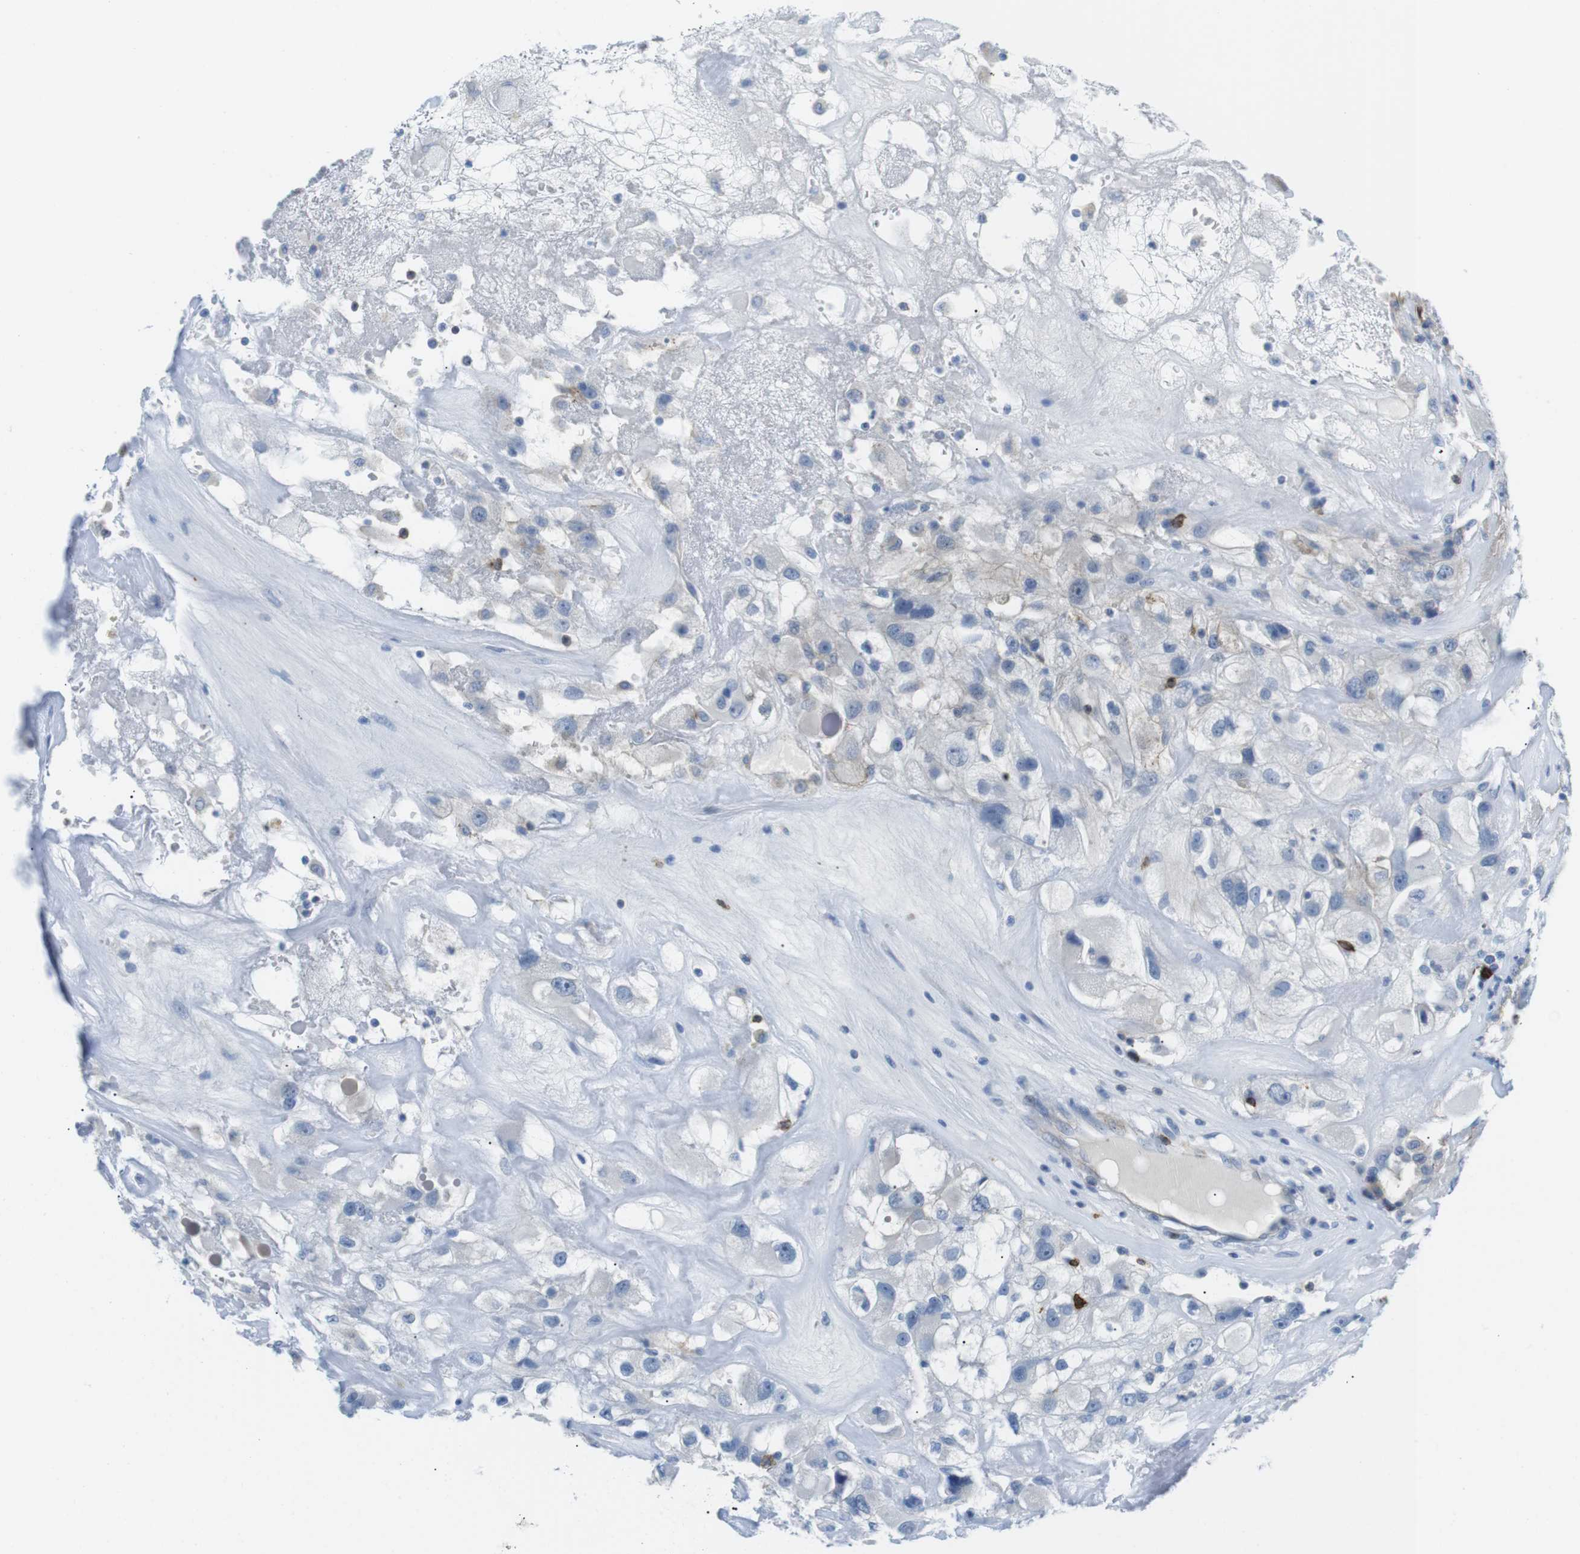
{"staining": {"intensity": "negative", "quantity": "none", "location": "none"}, "tissue": "renal cancer", "cell_type": "Tumor cells", "image_type": "cancer", "snomed": [{"axis": "morphology", "description": "Adenocarcinoma, NOS"}, {"axis": "topography", "description": "Kidney"}], "caption": "The histopathology image reveals no significant staining in tumor cells of adenocarcinoma (renal).", "gene": "TNFRSF4", "patient": {"sex": "female", "age": 52}}